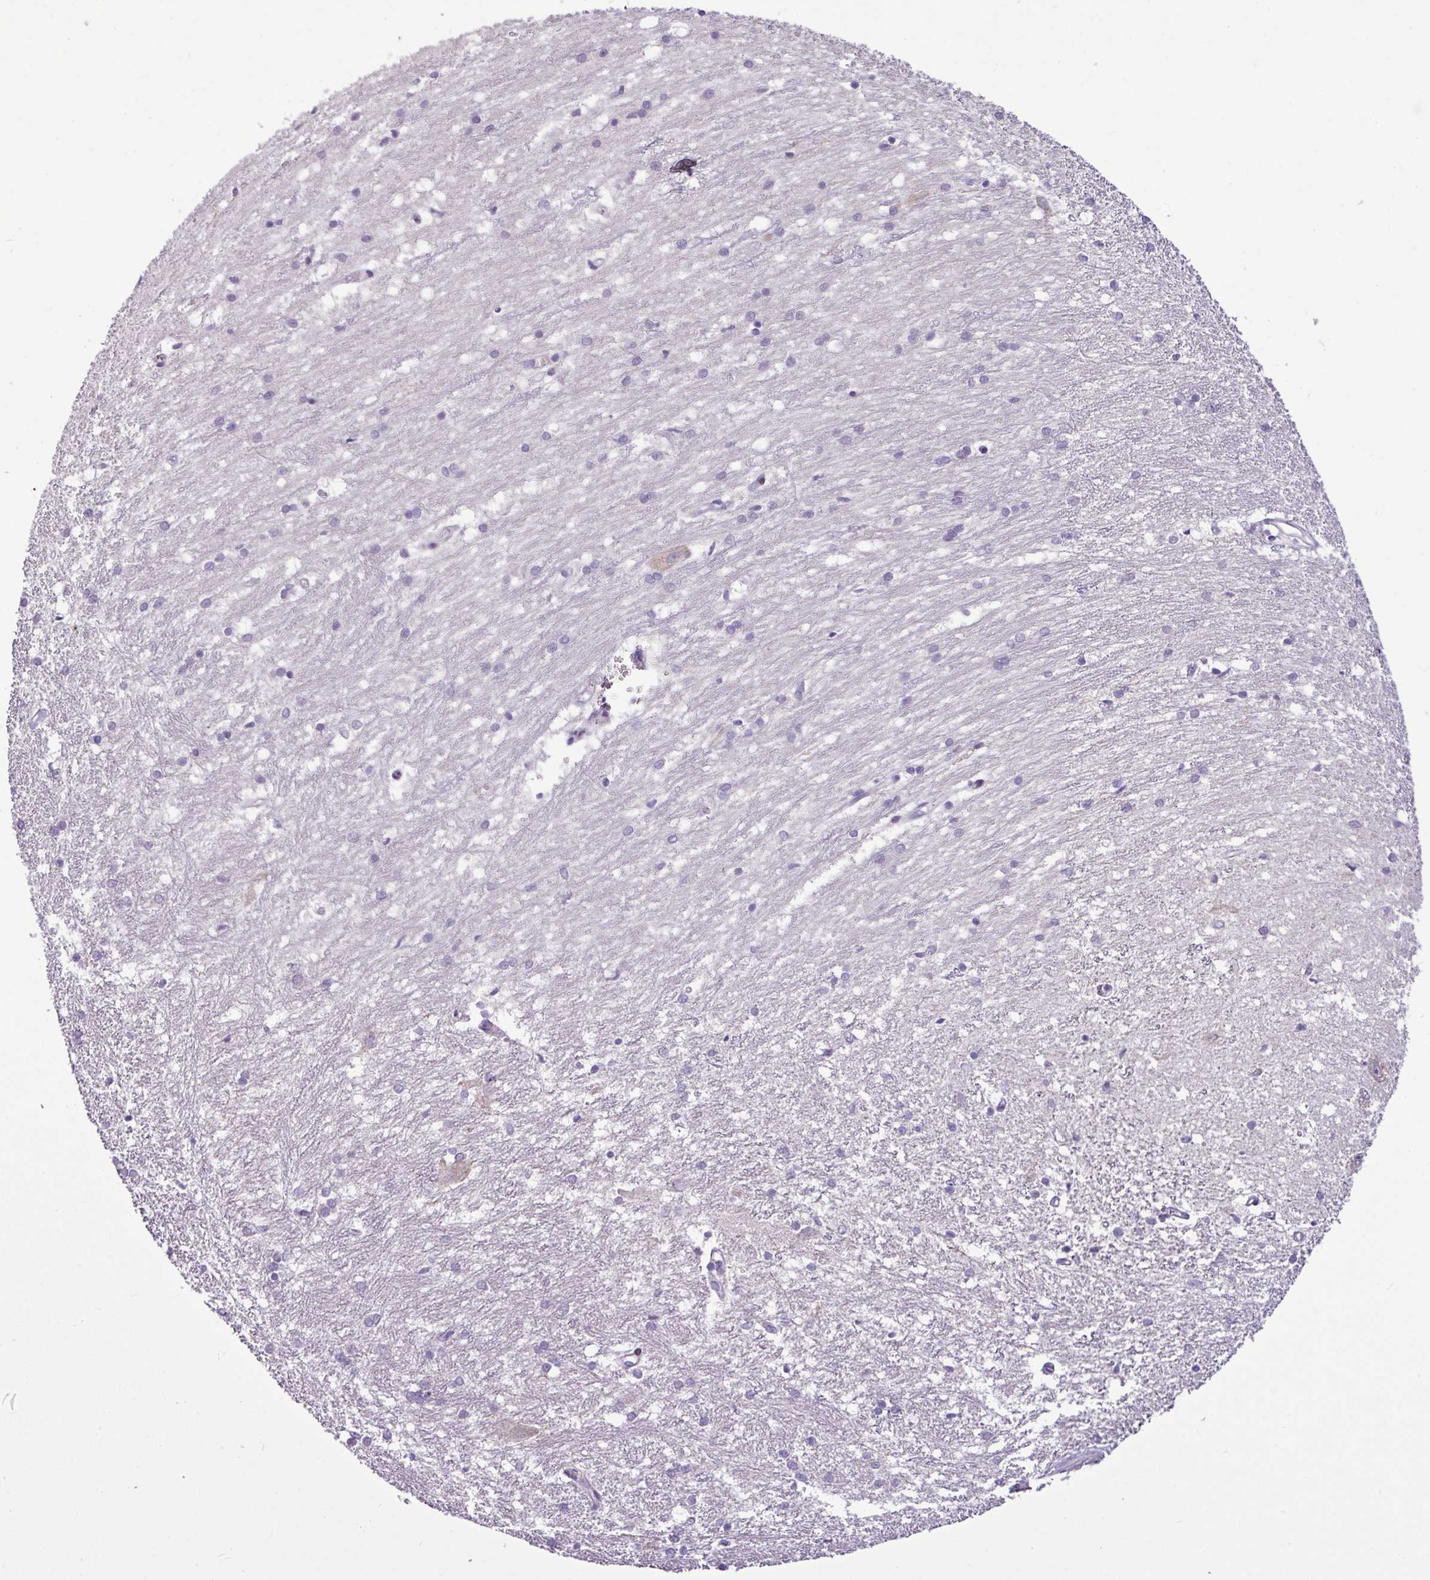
{"staining": {"intensity": "negative", "quantity": "none", "location": "none"}, "tissue": "caudate", "cell_type": "Glial cells", "image_type": "normal", "snomed": [{"axis": "morphology", "description": "Normal tissue, NOS"}, {"axis": "topography", "description": "Lateral ventricle wall"}], "caption": "A high-resolution histopathology image shows immunohistochemistry (IHC) staining of benign caudate, which shows no significant expression in glial cells.", "gene": "IL17A", "patient": {"sex": "male", "age": 37}}